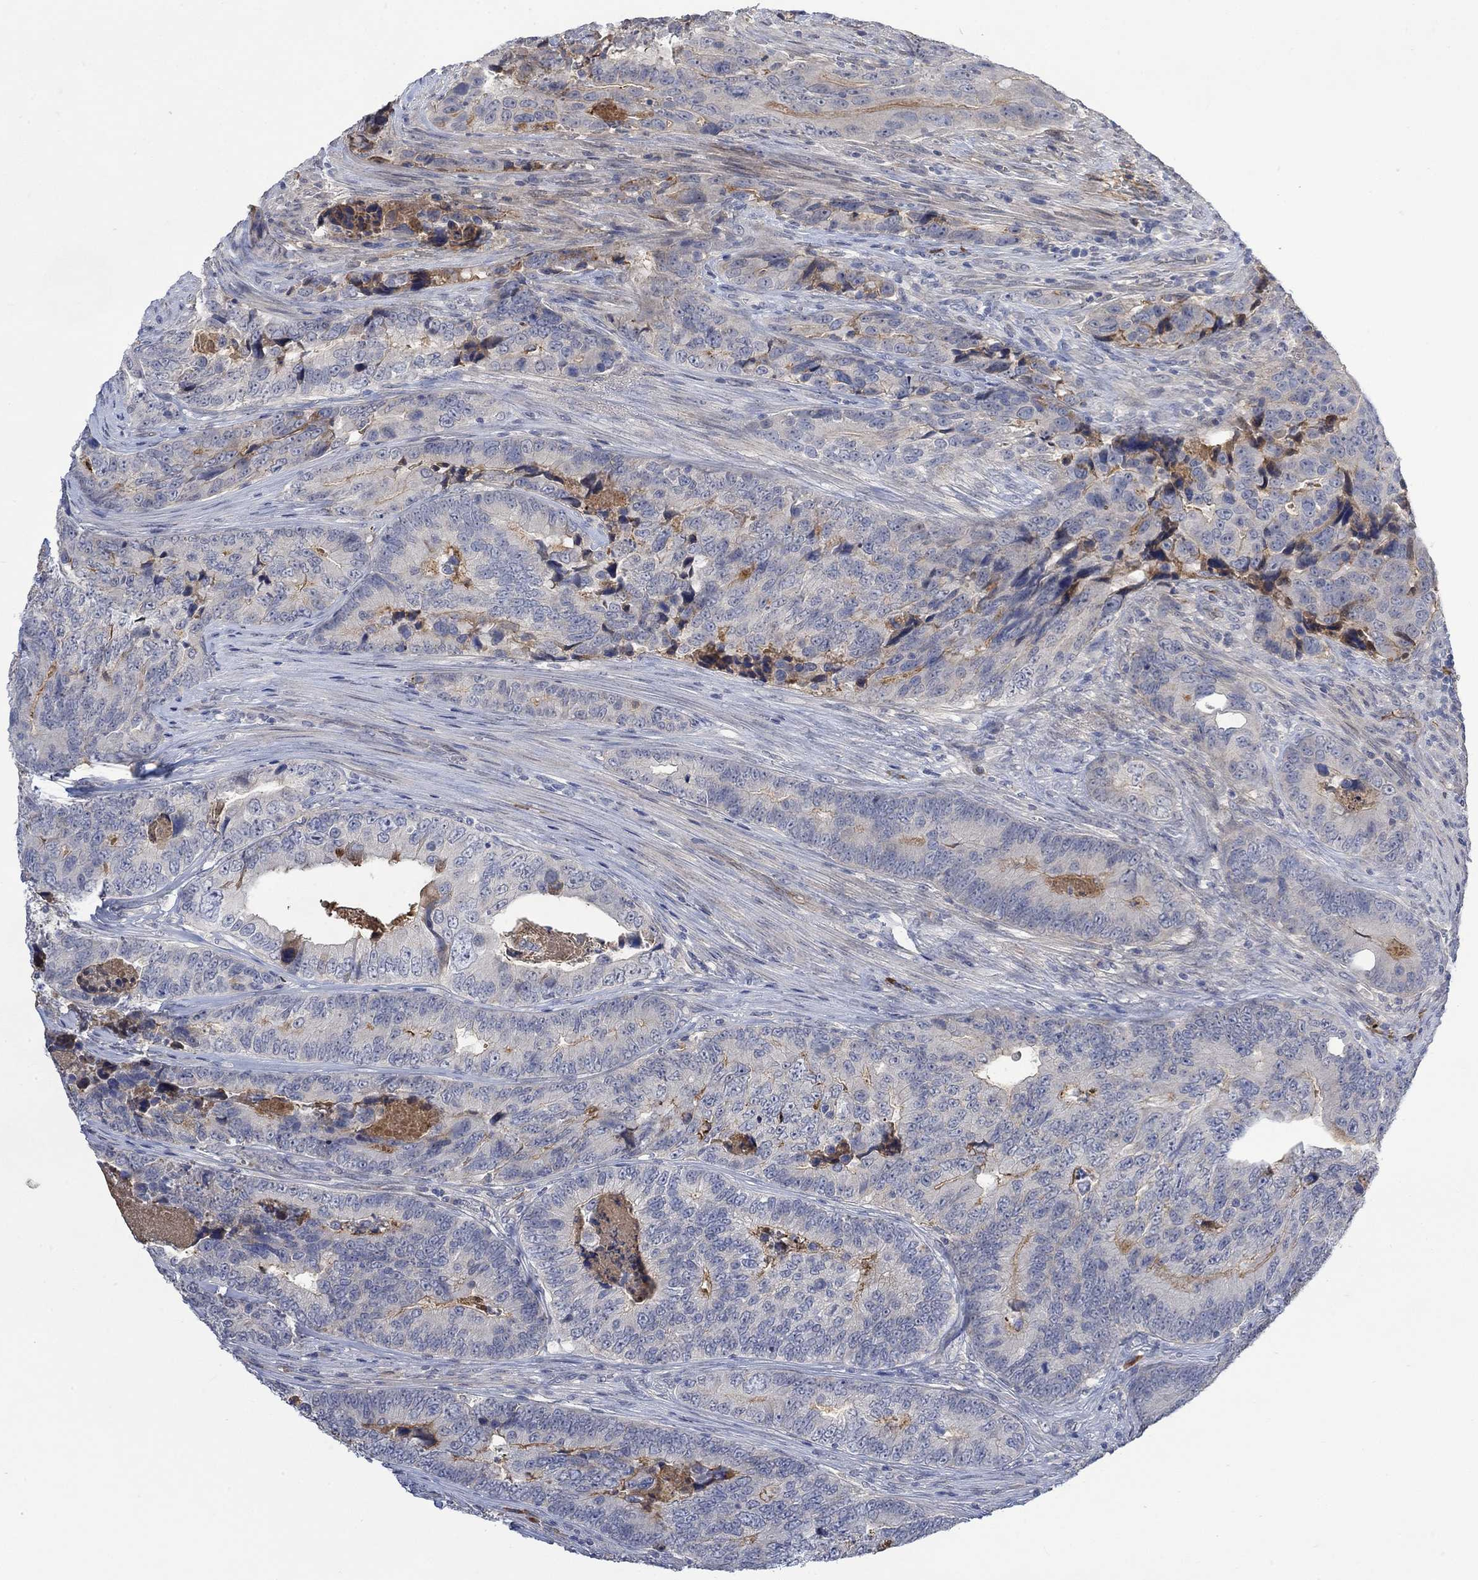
{"staining": {"intensity": "negative", "quantity": "none", "location": "none"}, "tissue": "colorectal cancer", "cell_type": "Tumor cells", "image_type": "cancer", "snomed": [{"axis": "morphology", "description": "Adenocarcinoma, NOS"}, {"axis": "topography", "description": "Colon"}], "caption": "This is an immunohistochemistry (IHC) micrograph of adenocarcinoma (colorectal). There is no expression in tumor cells.", "gene": "MSTN", "patient": {"sex": "female", "age": 72}}